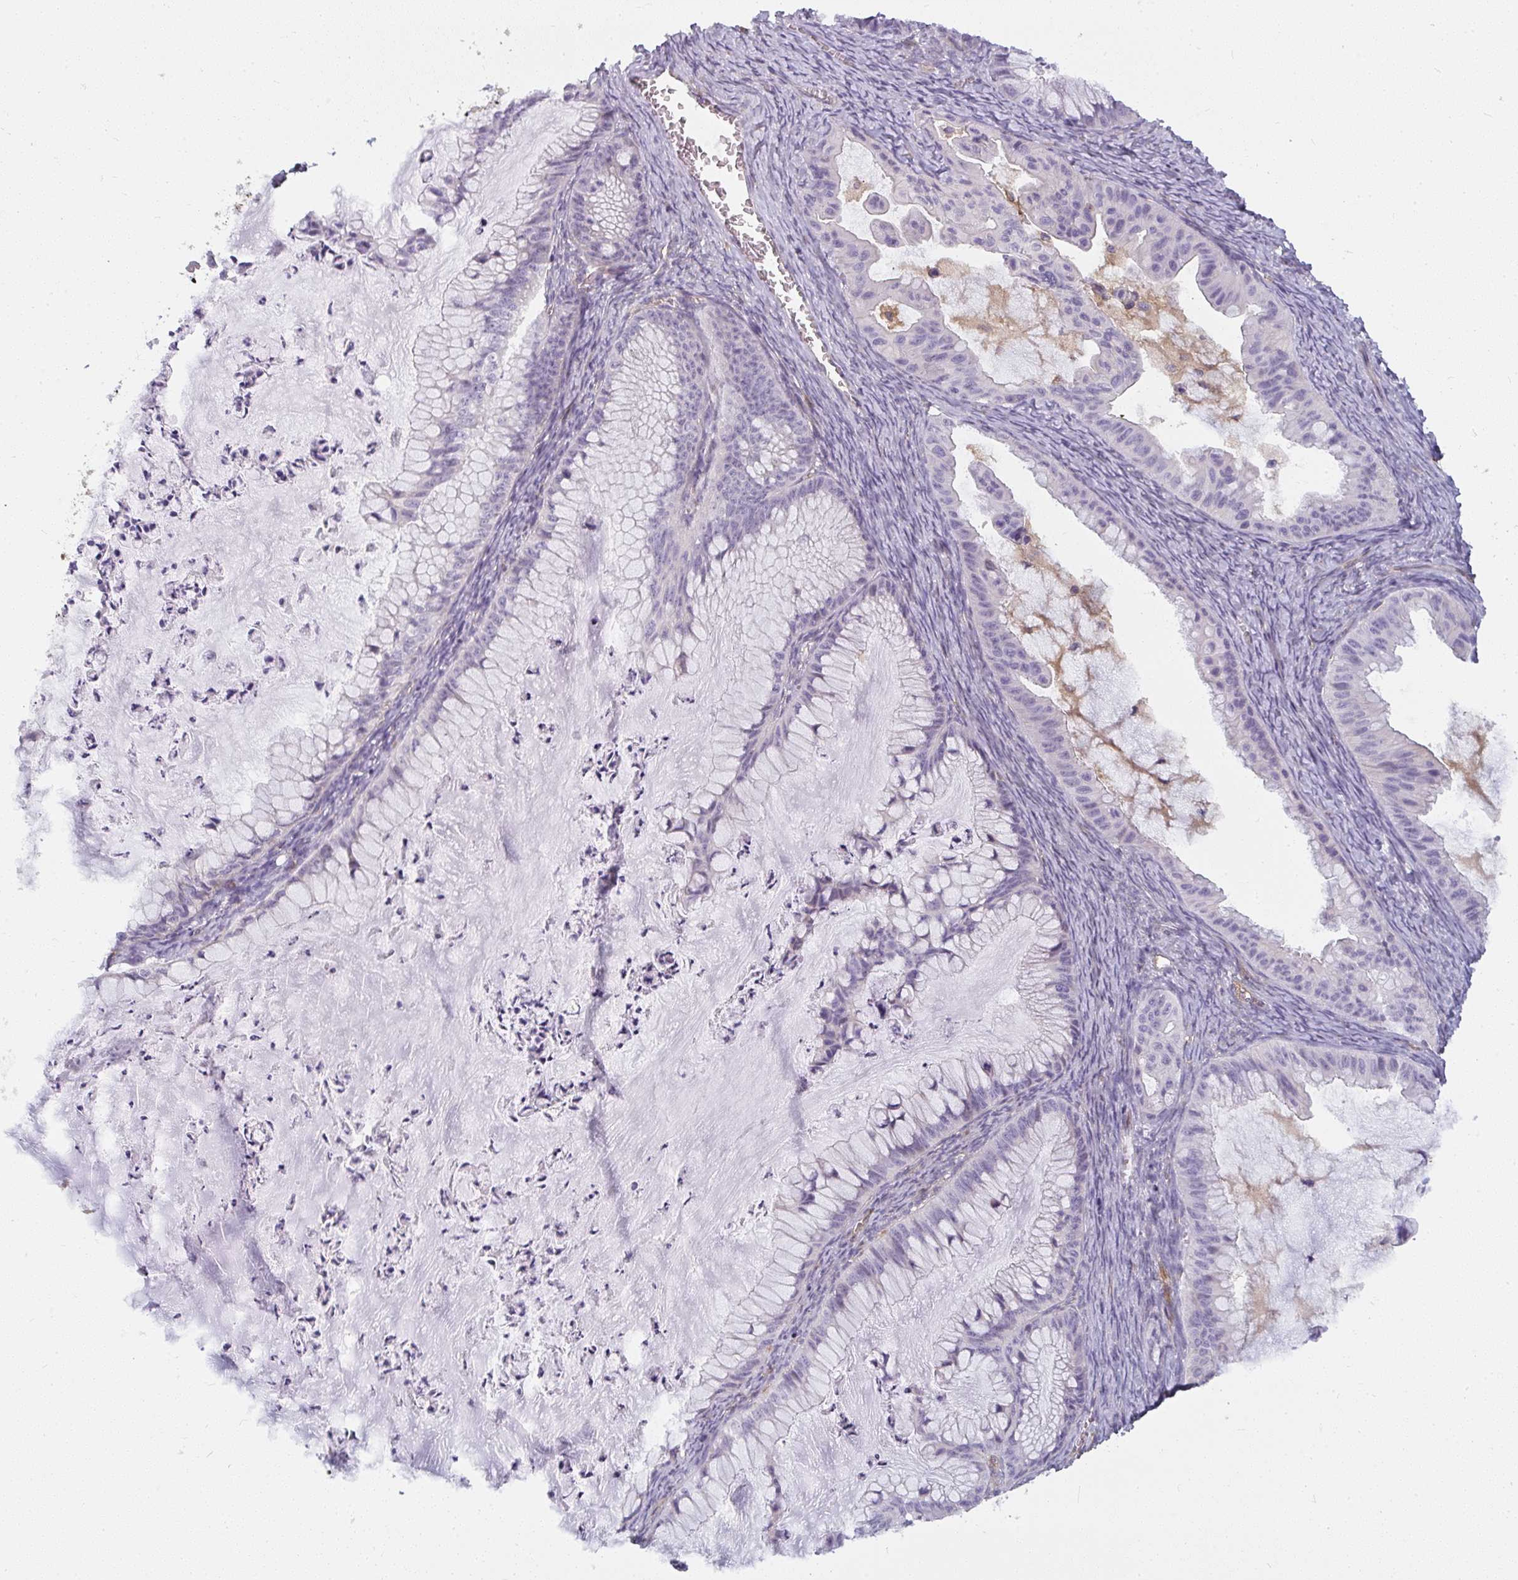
{"staining": {"intensity": "negative", "quantity": "none", "location": "none"}, "tissue": "ovarian cancer", "cell_type": "Tumor cells", "image_type": "cancer", "snomed": [{"axis": "morphology", "description": "Cystadenocarcinoma, mucinous, NOS"}, {"axis": "topography", "description": "Ovary"}], "caption": "A photomicrograph of human ovarian cancer is negative for staining in tumor cells.", "gene": "IFIT3", "patient": {"sex": "female", "age": 72}}